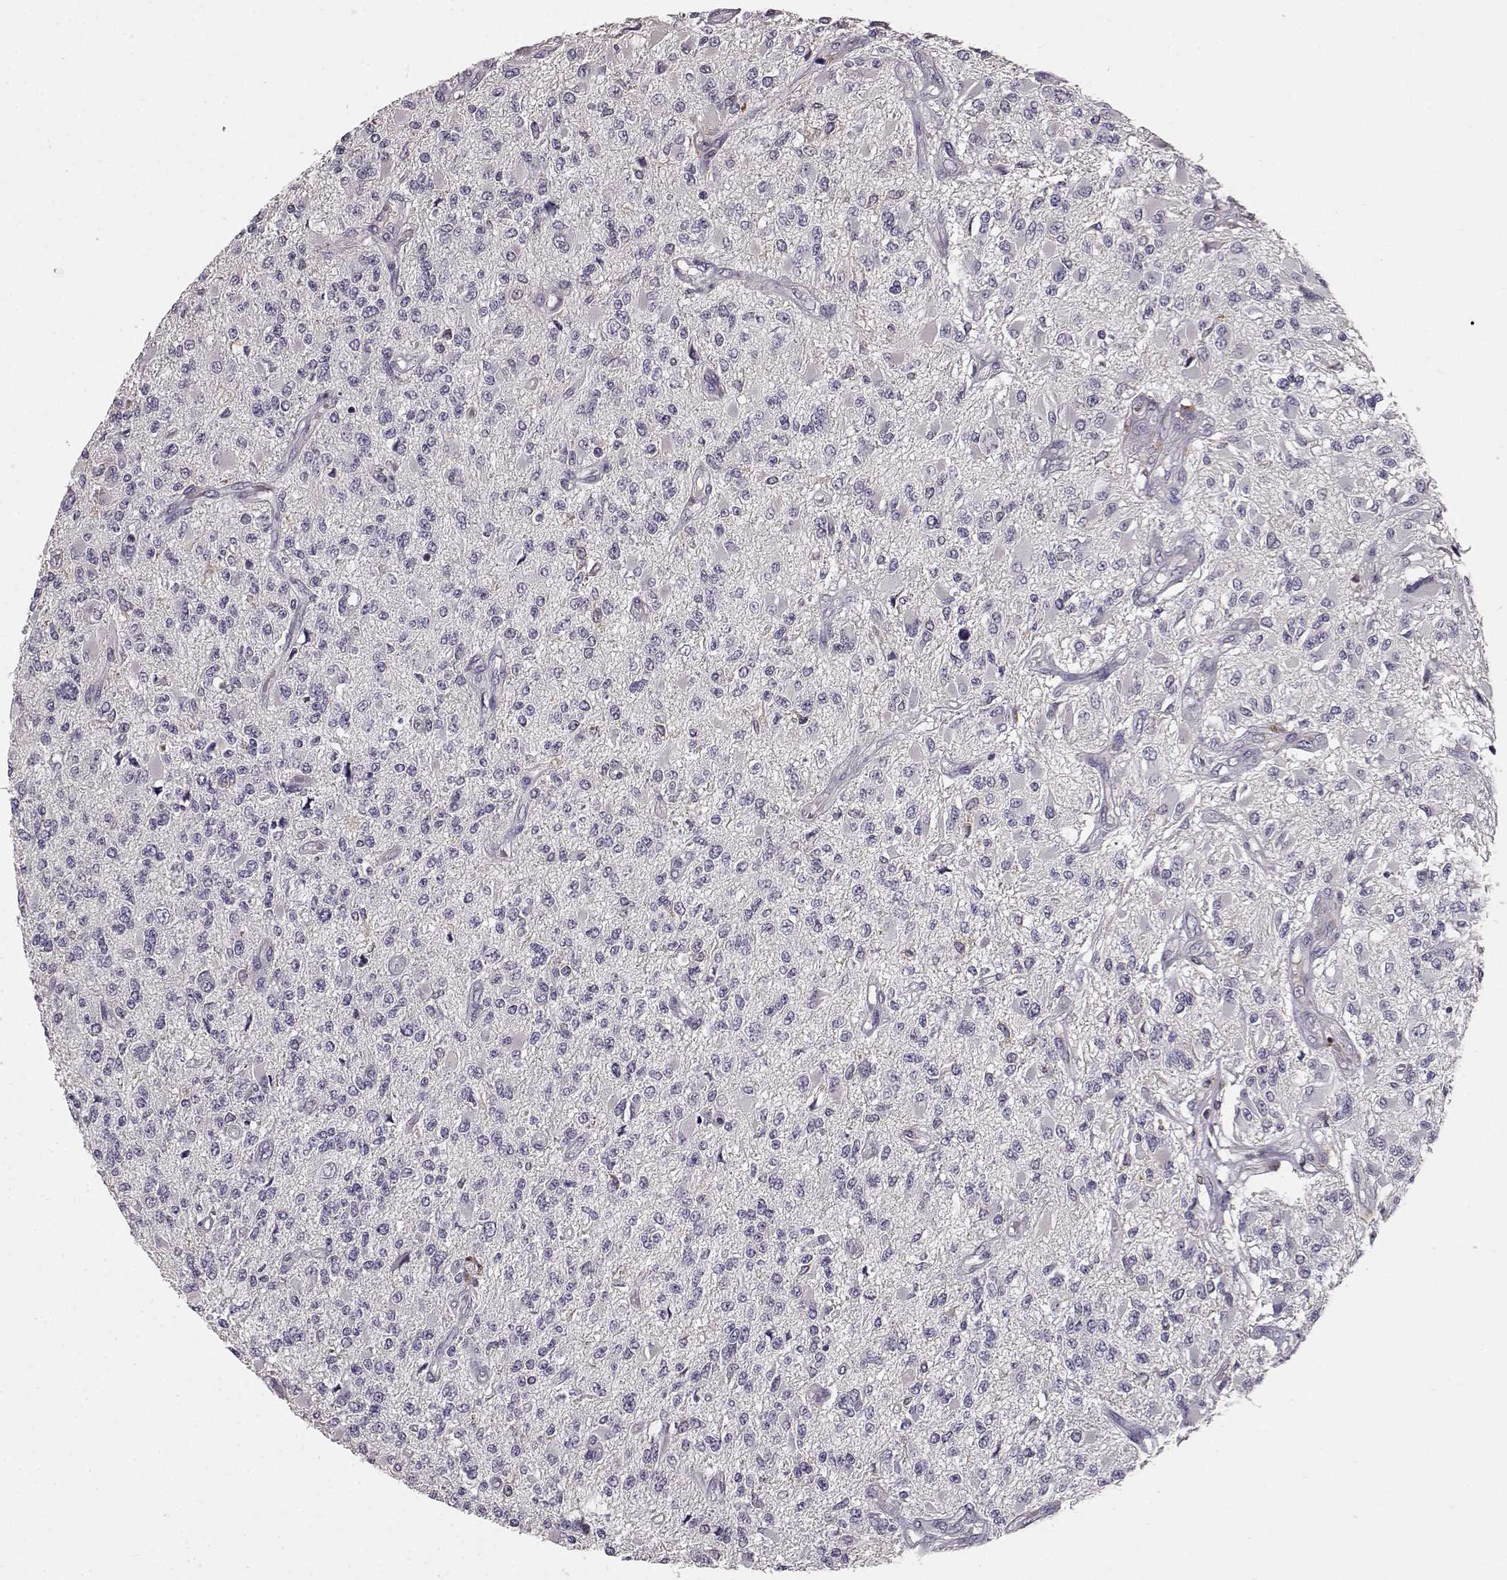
{"staining": {"intensity": "negative", "quantity": "none", "location": "none"}, "tissue": "glioma", "cell_type": "Tumor cells", "image_type": "cancer", "snomed": [{"axis": "morphology", "description": "Glioma, malignant, High grade"}, {"axis": "topography", "description": "Brain"}], "caption": "Tumor cells are negative for protein expression in human malignant glioma (high-grade).", "gene": "CCNF", "patient": {"sex": "female", "age": 63}}